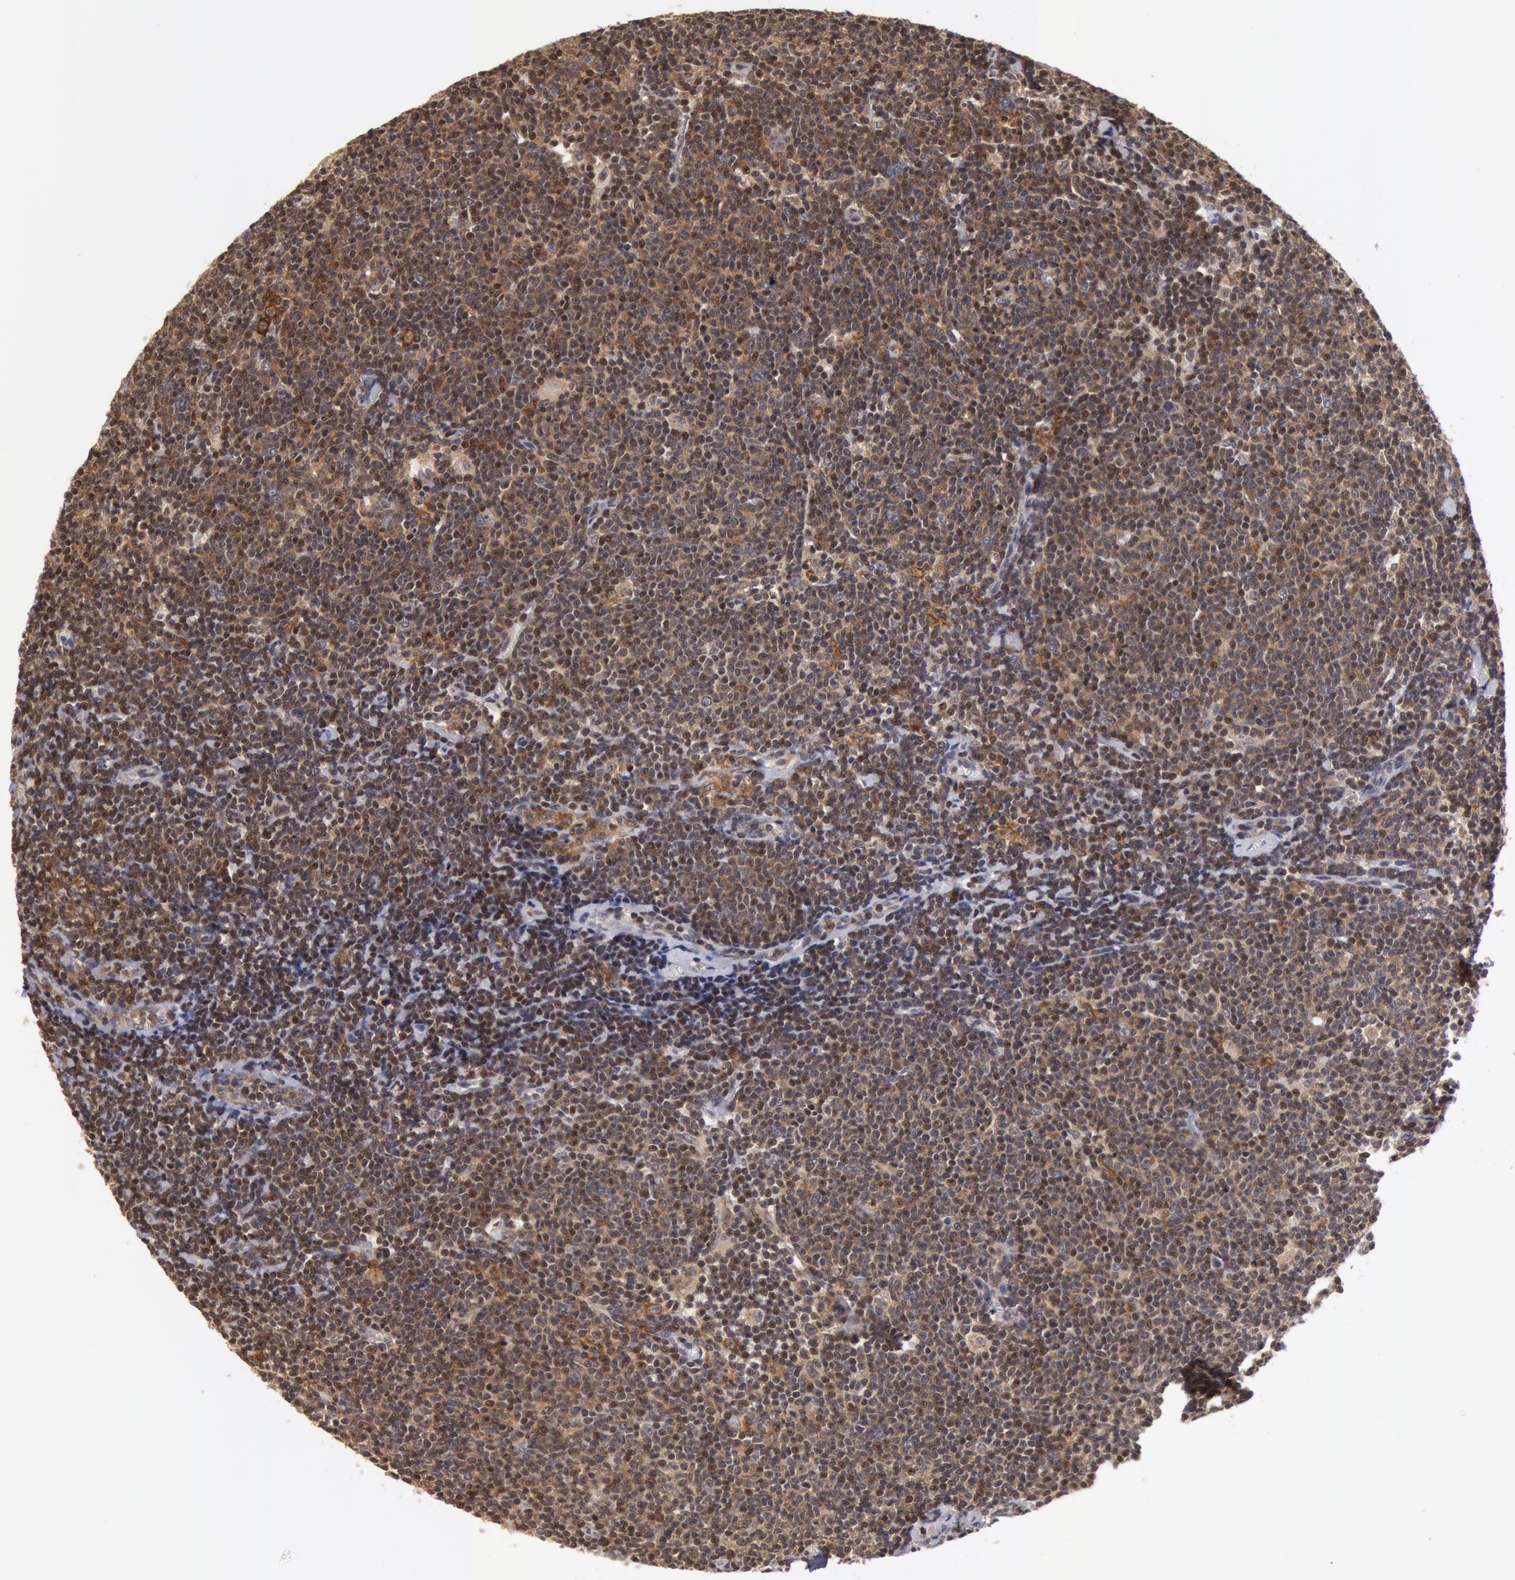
{"staining": {"intensity": "weak", "quantity": "25%-75%", "location": "nuclear"}, "tissue": "lymphoma", "cell_type": "Tumor cells", "image_type": "cancer", "snomed": [{"axis": "morphology", "description": "Malignant lymphoma, non-Hodgkin's type, Low grade"}, {"axis": "topography", "description": "Lymph node"}], "caption": "Lymphoma was stained to show a protein in brown. There is low levels of weak nuclear positivity in approximately 25%-75% of tumor cells. (DAB (3,3'-diaminobenzidine) IHC with brightfield microscopy, high magnification).", "gene": "ZNF350", "patient": {"sex": "male", "age": 65}}